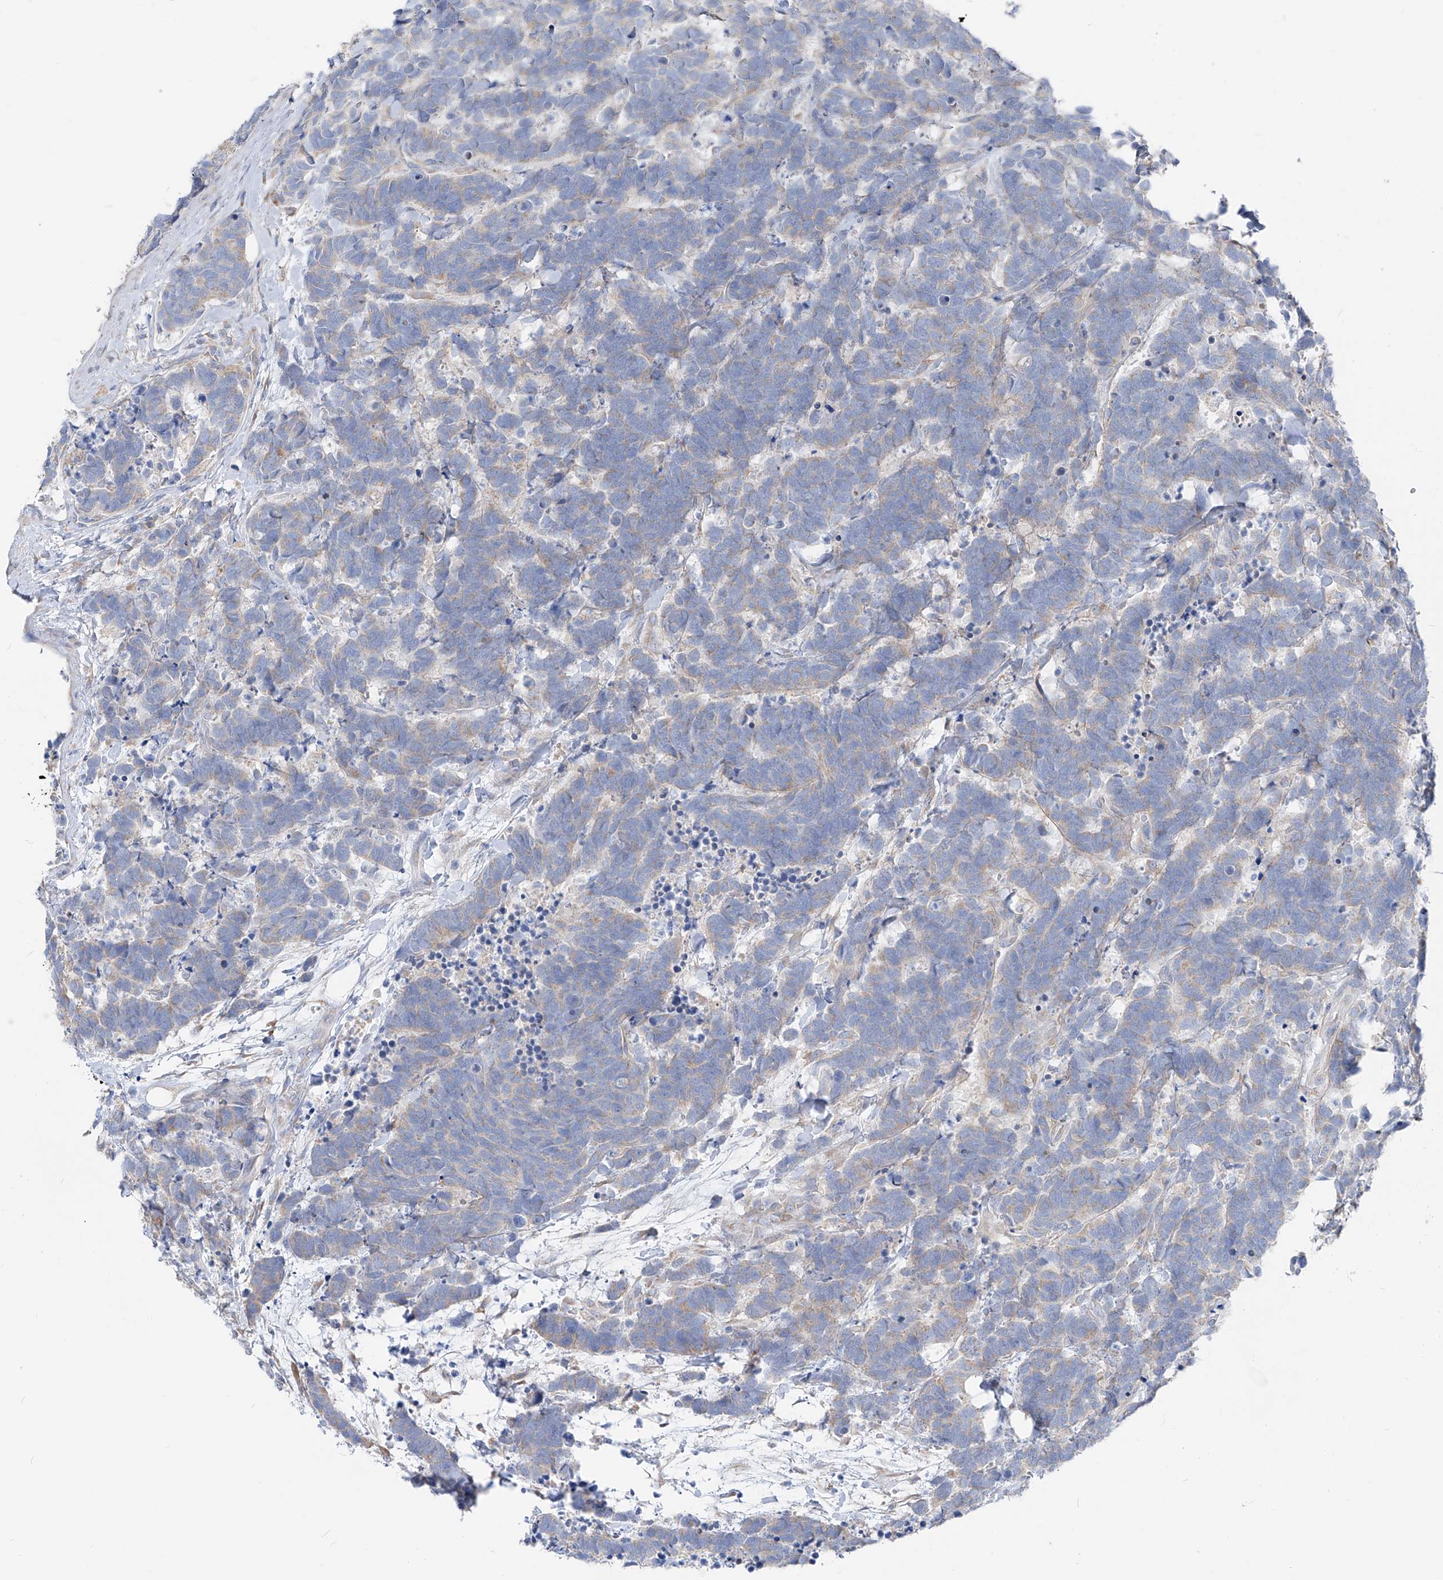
{"staining": {"intensity": "negative", "quantity": "none", "location": "none"}, "tissue": "carcinoid", "cell_type": "Tumor cells", "image_type": "cancer", "snomed": [{"axis": "morphology", "description": "Carcinoma, NOS"}, {"axis": "morphology", "description": "Carcinoid, malignant, NOS"}, {"axis": "topography", "description": "Urinary bladder"}], "caption": "There is no significant staining in tumor cells of carcinoma. (DAB (3,3'-diaminobenzidine) IHC, high magnification).", "gene": "UFL1", "patient": {"sex": "male", "age": 57}}